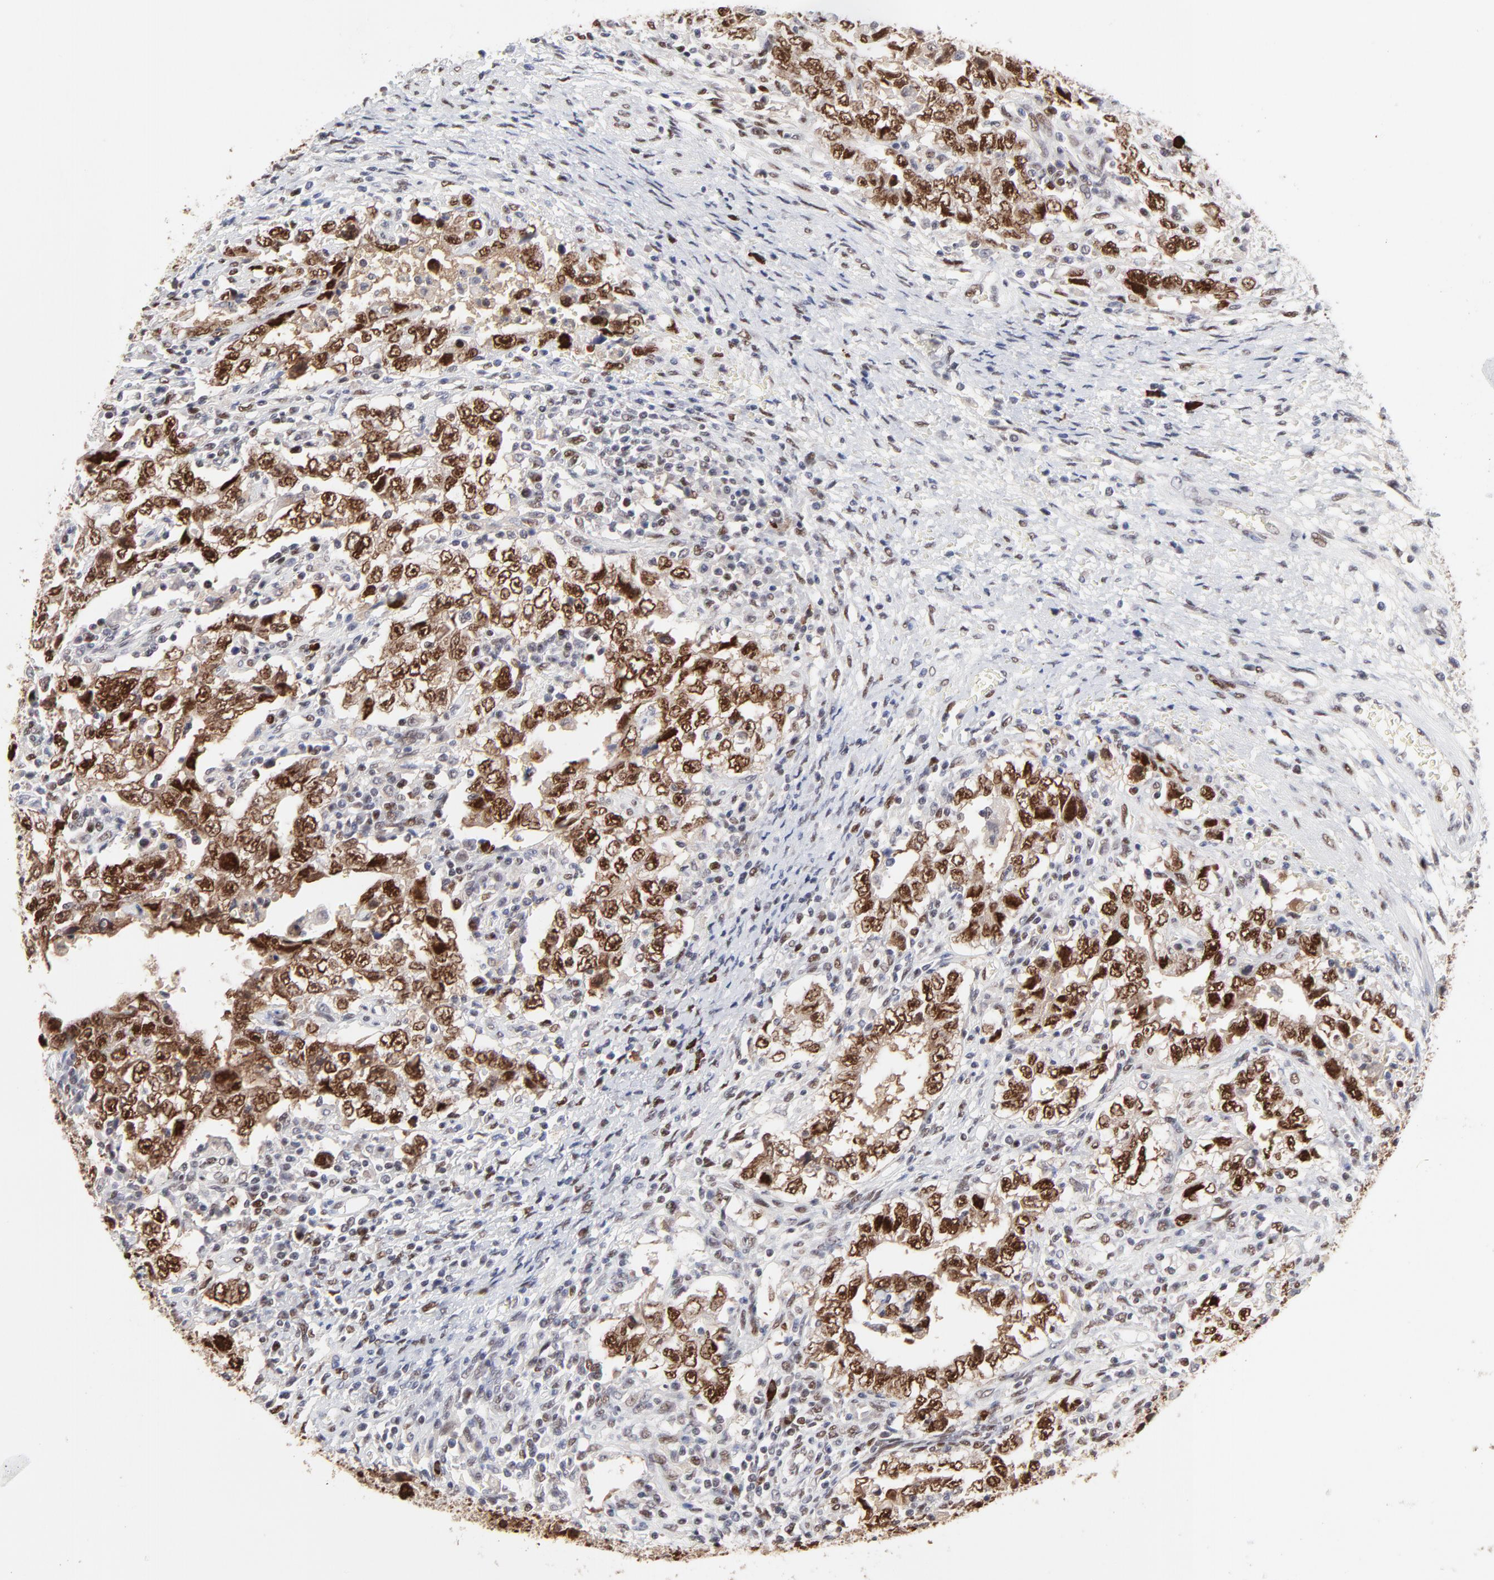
{"staining": {"intensity": "strong", "quantity": ">75%", "location": "nuclear"}, "tissue": "testis cancer", "cell_type": "Tumor cells", "image_type": "cancer", "snomed": [{"axis": "morphology", "description": "Carcinoma, Embryonal, NOS"}, {"axis": "topography", "description": "Testis"}], "caption": "Protein analysis of testis embryonal carcinoma tissue displays strong nuclear expression in about >75% of tumor cells. The staining was performed using DAB, with brown indicating positive protein expression. Nuclei are stained blue with hematoxylin.", "gene": "OGFOD1", "patient": {"sex": "male", "age": 26}}